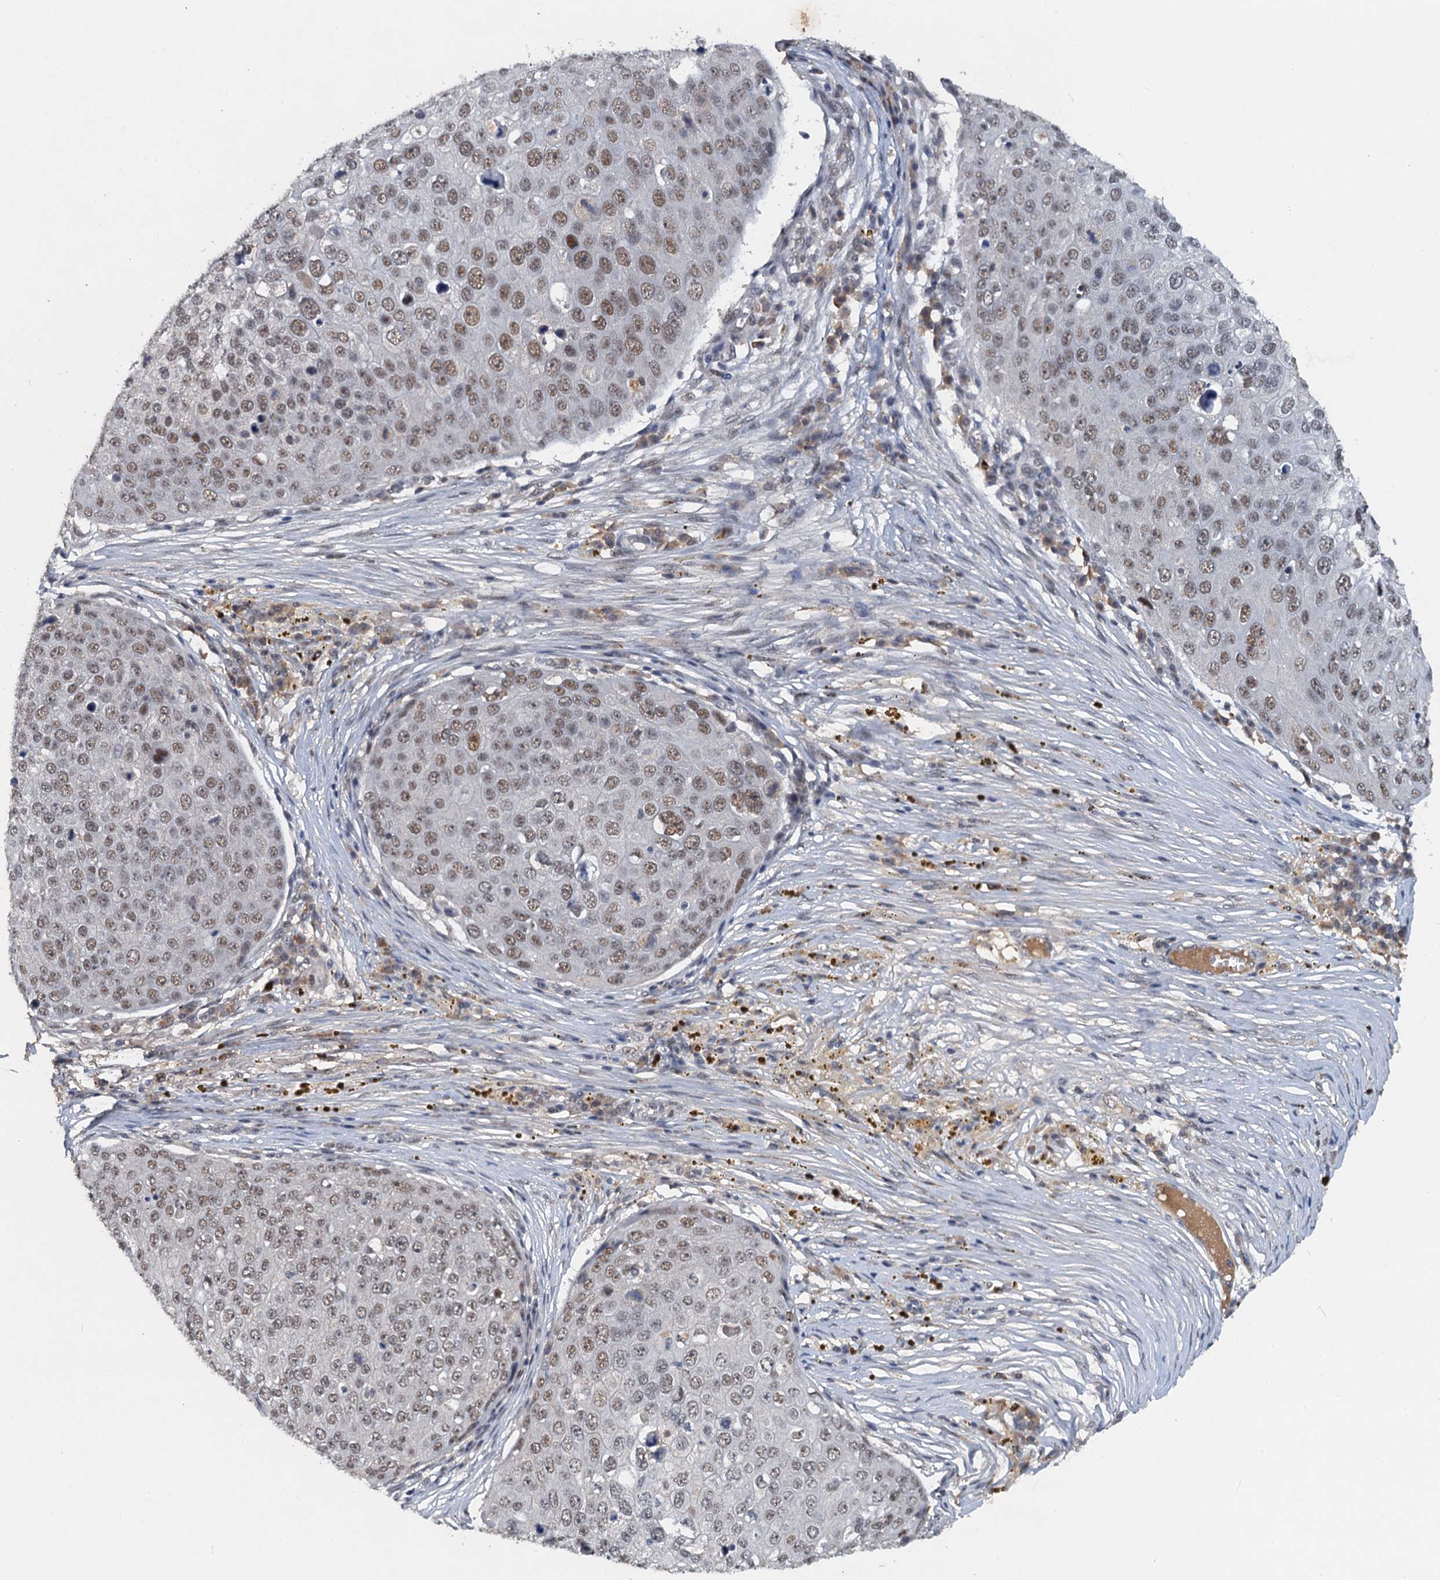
{"staining": {"intensity": "moderate", "quantity": ">75%", "location": "nuclear"}, "tissue": "skin cancer", "cell_type": "Tumor cells", "image_type": "cancer", "snomed": [{"axis": "morphology", "description": "Squamous cell carcinoma, NOS"}, {"axis": "topography", "description": "Skin"}], "caption": "The photomicrograph exhibits immunohistochemical staining of skin cancer. There is moderate nuclear positivity is present in about >75% of tumor cells. Ihc stains the protein in brown and the nuclei are stained blue.", "gene": "CSTF3", "patient": {"sex": "male", "age": 71}}